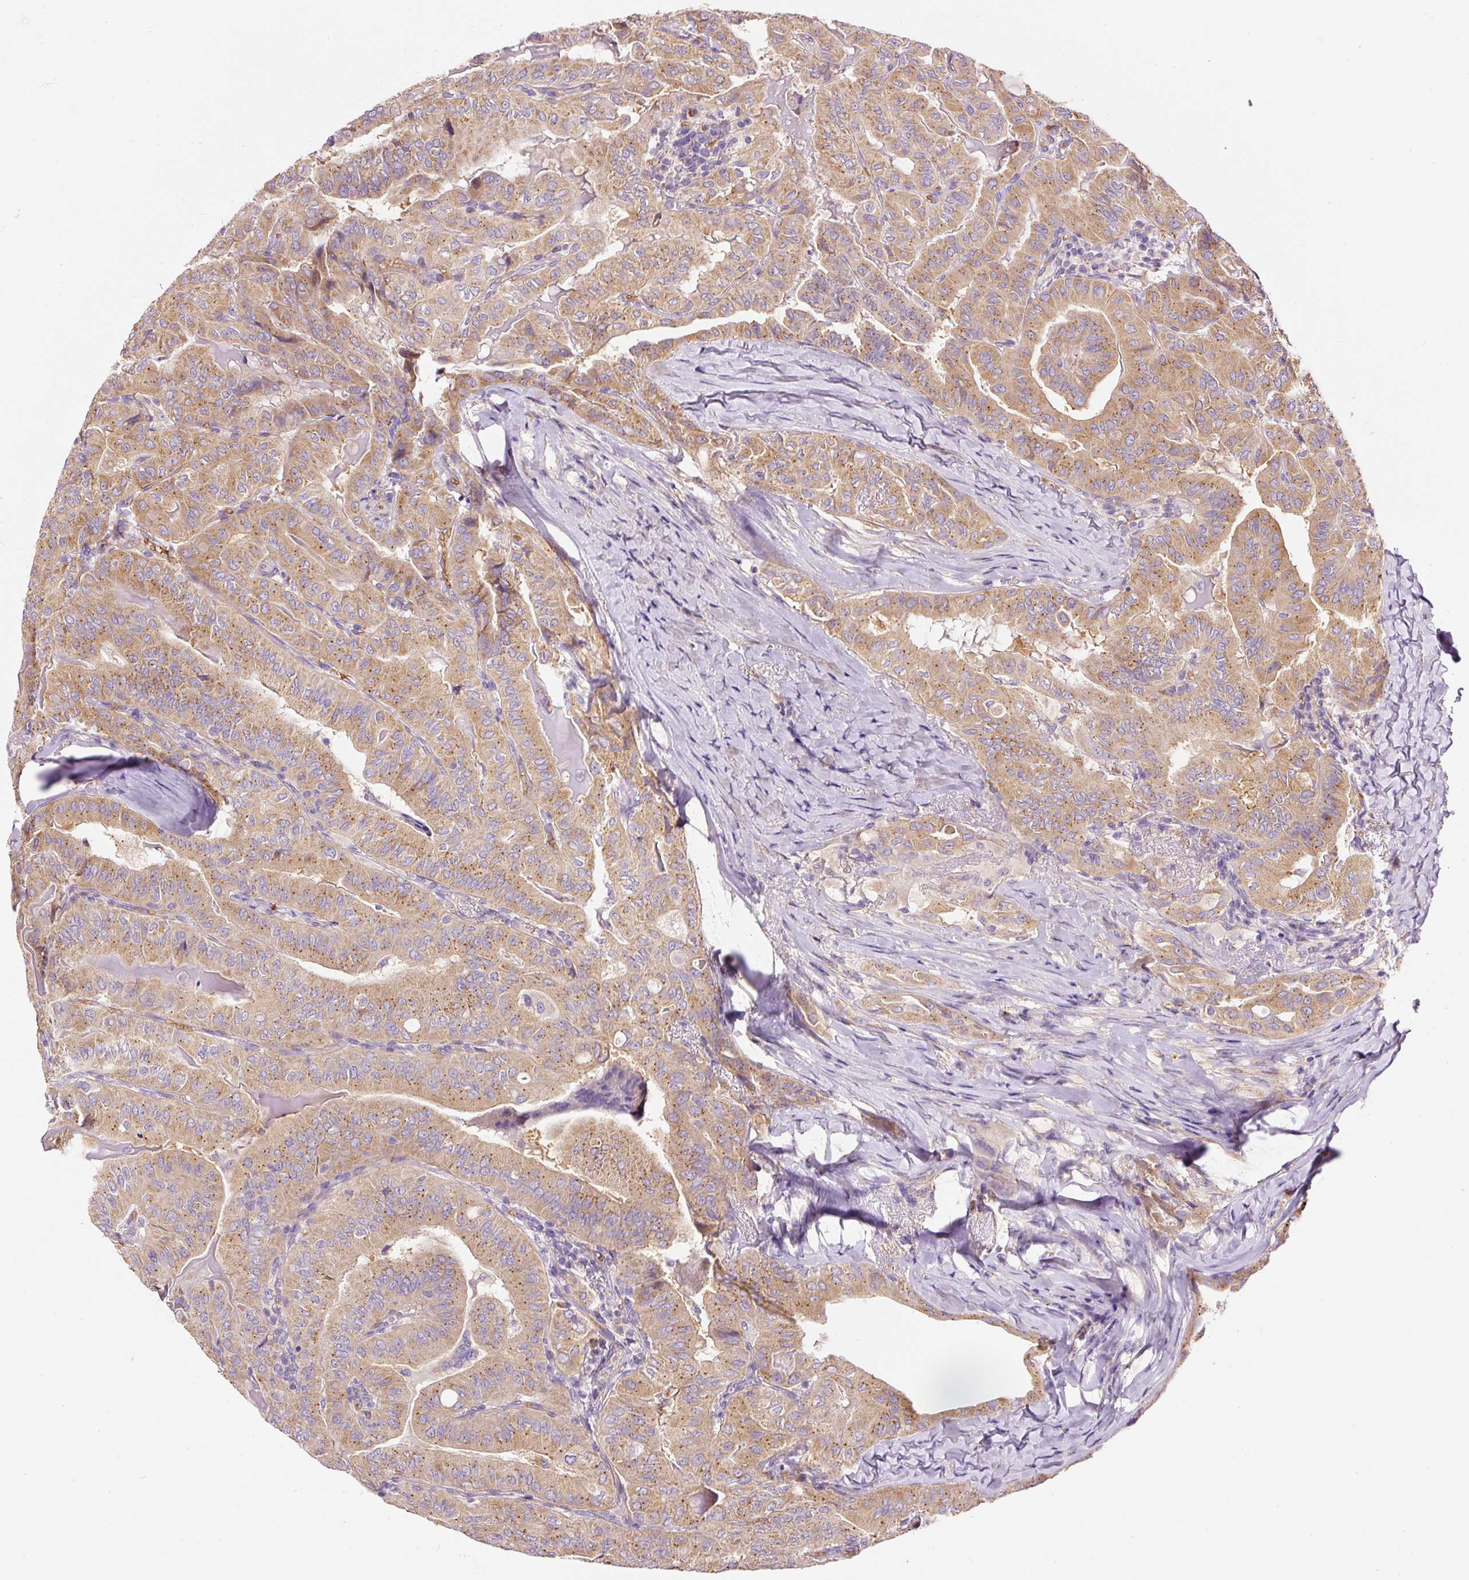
{"staining": {"intensity": "moderate", "quantity": ">75%", "location": "cytoplasmic/membranous"}, "tissue": "thyroid cancer", "cell_type": "Tumor cells", "image_type": "cancer", "snomed": [{"axis": "morphology", "description": "Papillary adenocarcinoma, NOS"}, {"axis": "topography", "description": "Thyroid gland"}], "caption": "Immunohistochemistry staining of thyroid cancer, which demonstrates medium levels of moderate cytoplasmic/membranous staining in approximately >75% of tumor cells indicating moderate cytoplasmic/membranous protein positivity. The staining was performed using DAB (brown) for protein detection and nuclei were counterstained in hematoxylin (blue).", "gene": "PRRC2A", "patient": {"sex": "female", "age": 68}}